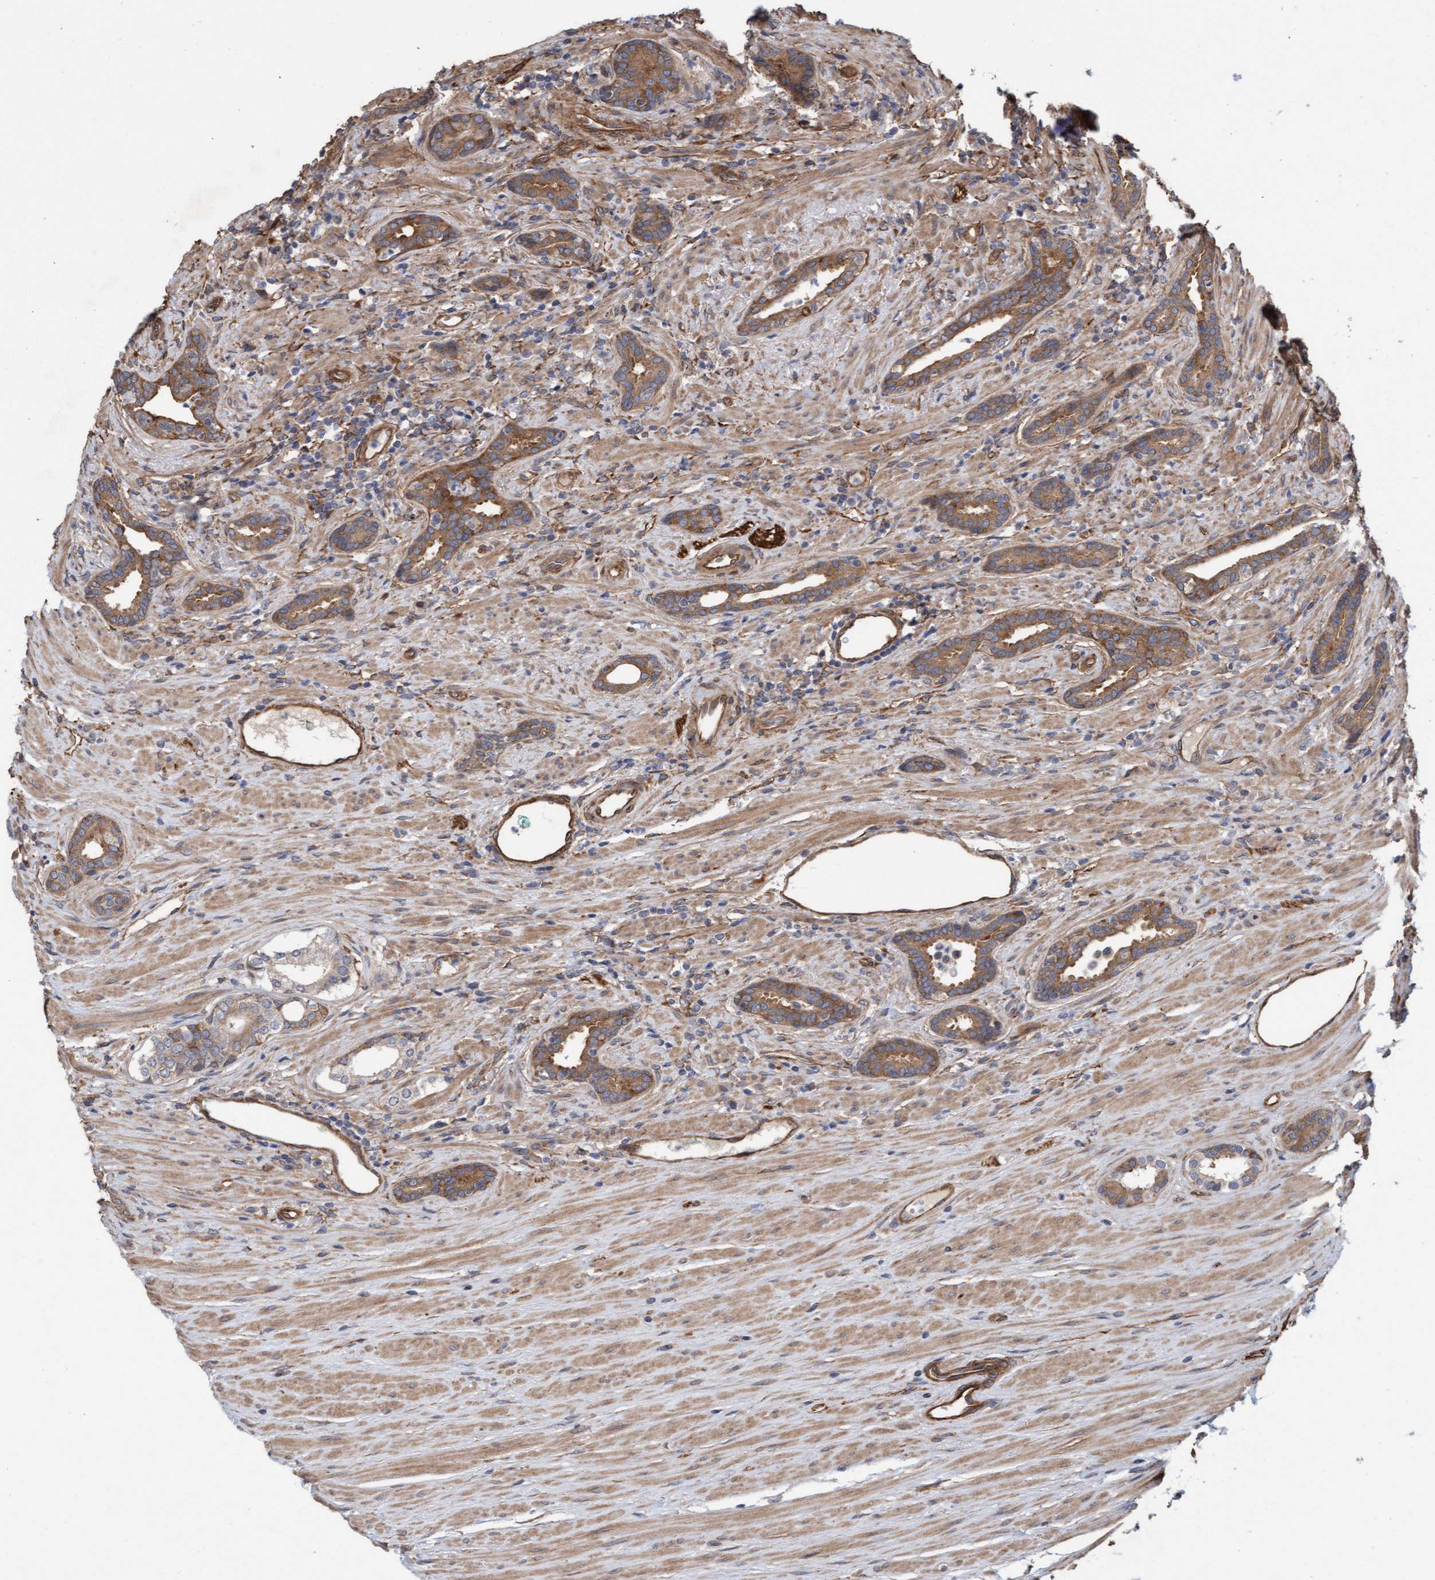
{"staining": {"intensity": "moderate", "quantity": ">75%", "location": "cytoplasmic/membranous"}, "tissue": "prostate cancer", "cell_type": "Tumor cells", "image_type": "cancer", "snomed": [{"axis": "morphology", "description": "Adenocarcinoma, High grade"}, {"axis": "topography", "description": "Prostate"}], "caption": "Immunohistochemical staining of prostate cancer shows medium levels of moderate cytoplasmic/membranous protein expression in approximately >75% of tumor cells. The staining was performed using DAB, with brown indicating positive protein expression. Nuclei are stained blue with hematoxylin.", "gene": "CDC42EP4", "patient": {"sex": "male", "age": 71}}